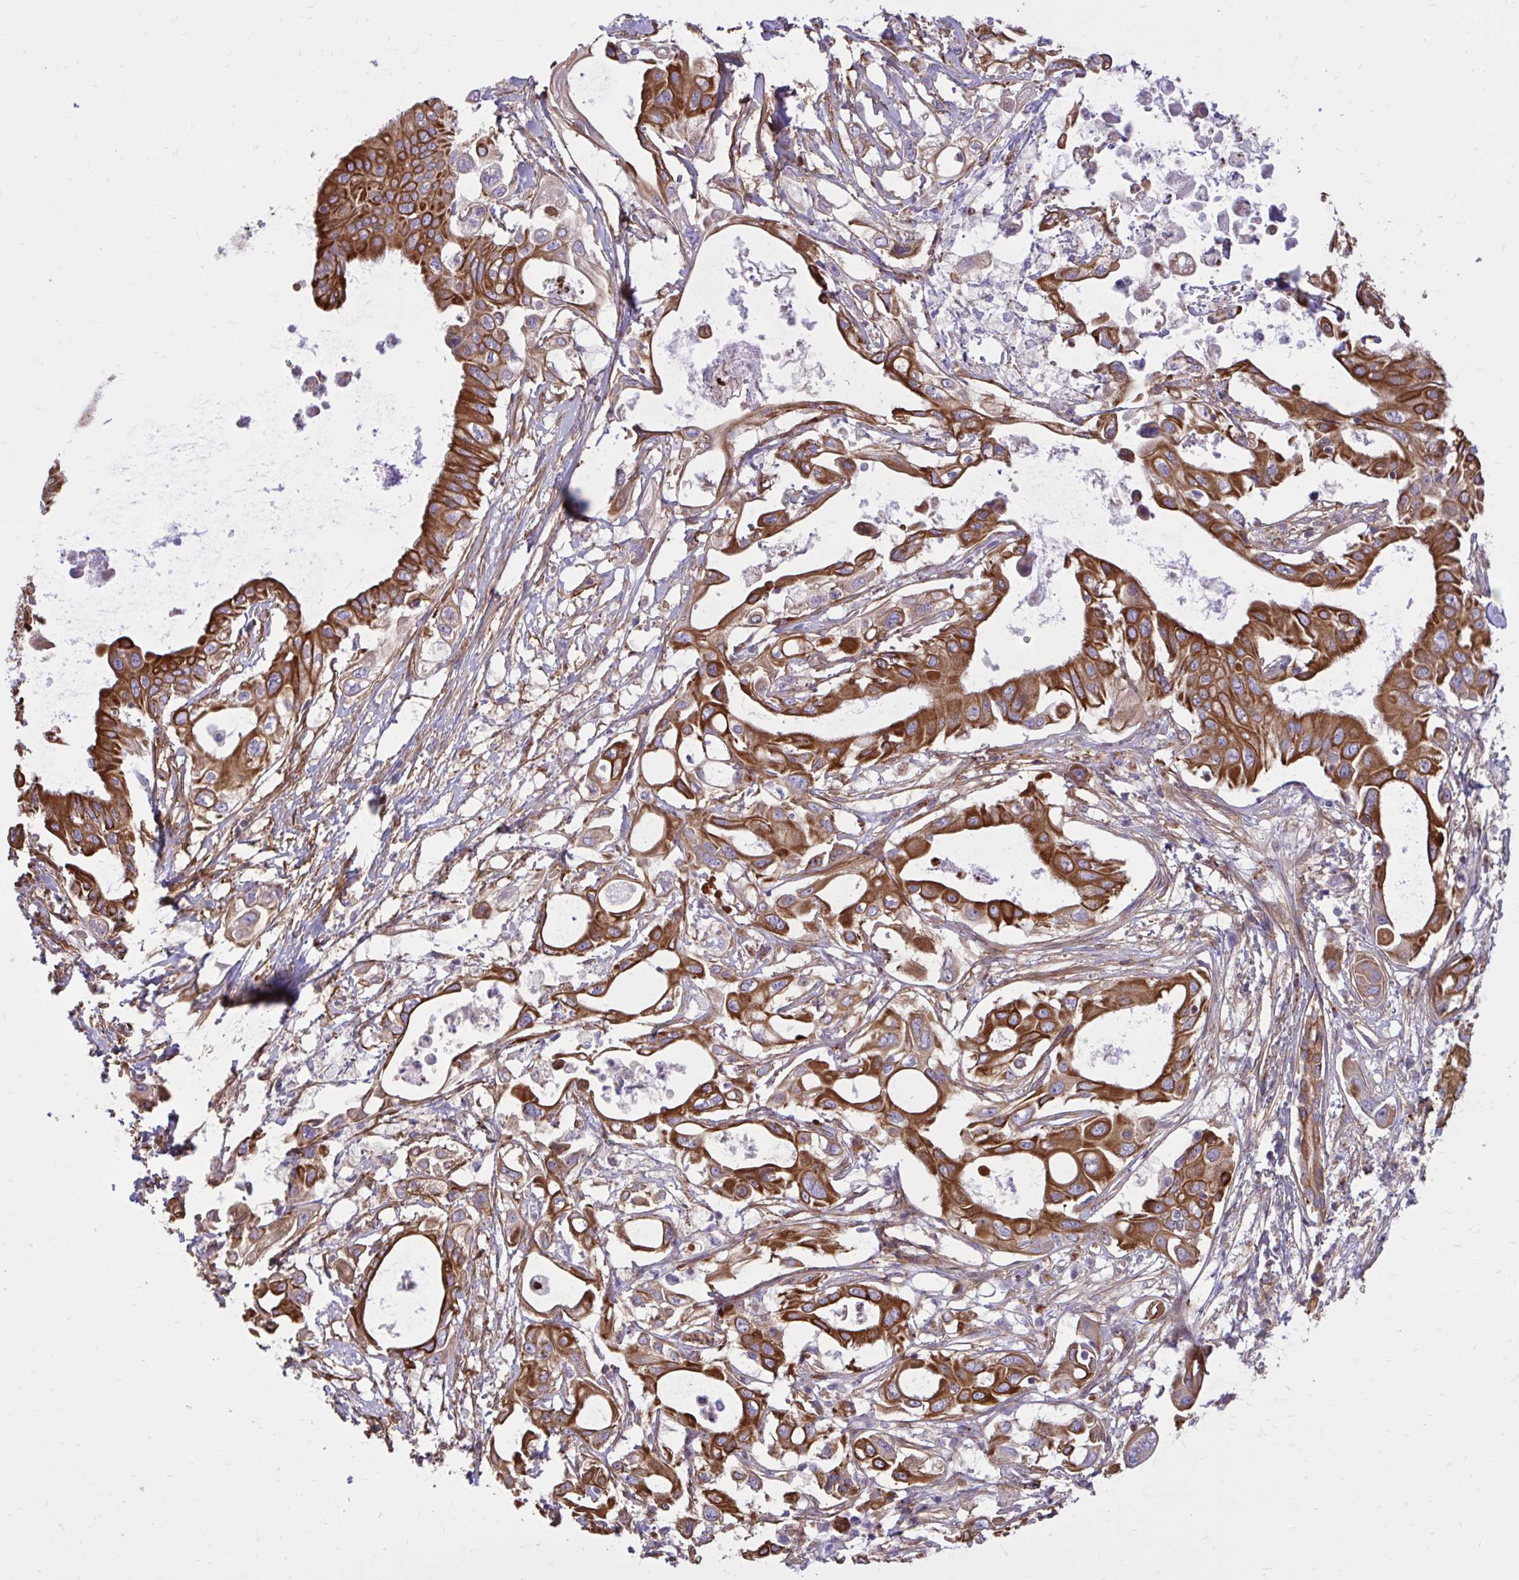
{"staining": {"intensity": "strong", "quantity": ">75%", "location": "cytoplasmic/membranous"}, "tissue": "pancreatic cancer", "cell_type": "Tumor cells", "image_type": "cancer", "snomed": [{"axis": "morphology", "description": "Adenocarcinoma, NOS"}, {"axis": "topography", "description": "Pancreas"}], "caption": "The micrograph displays a brown stain indicating the presence of a protein in the cytoplasmic/membranous of tumor cells in pancreatic cancer.", "gene": "FAP", "patient": {"sex": "female", "age": 68}}